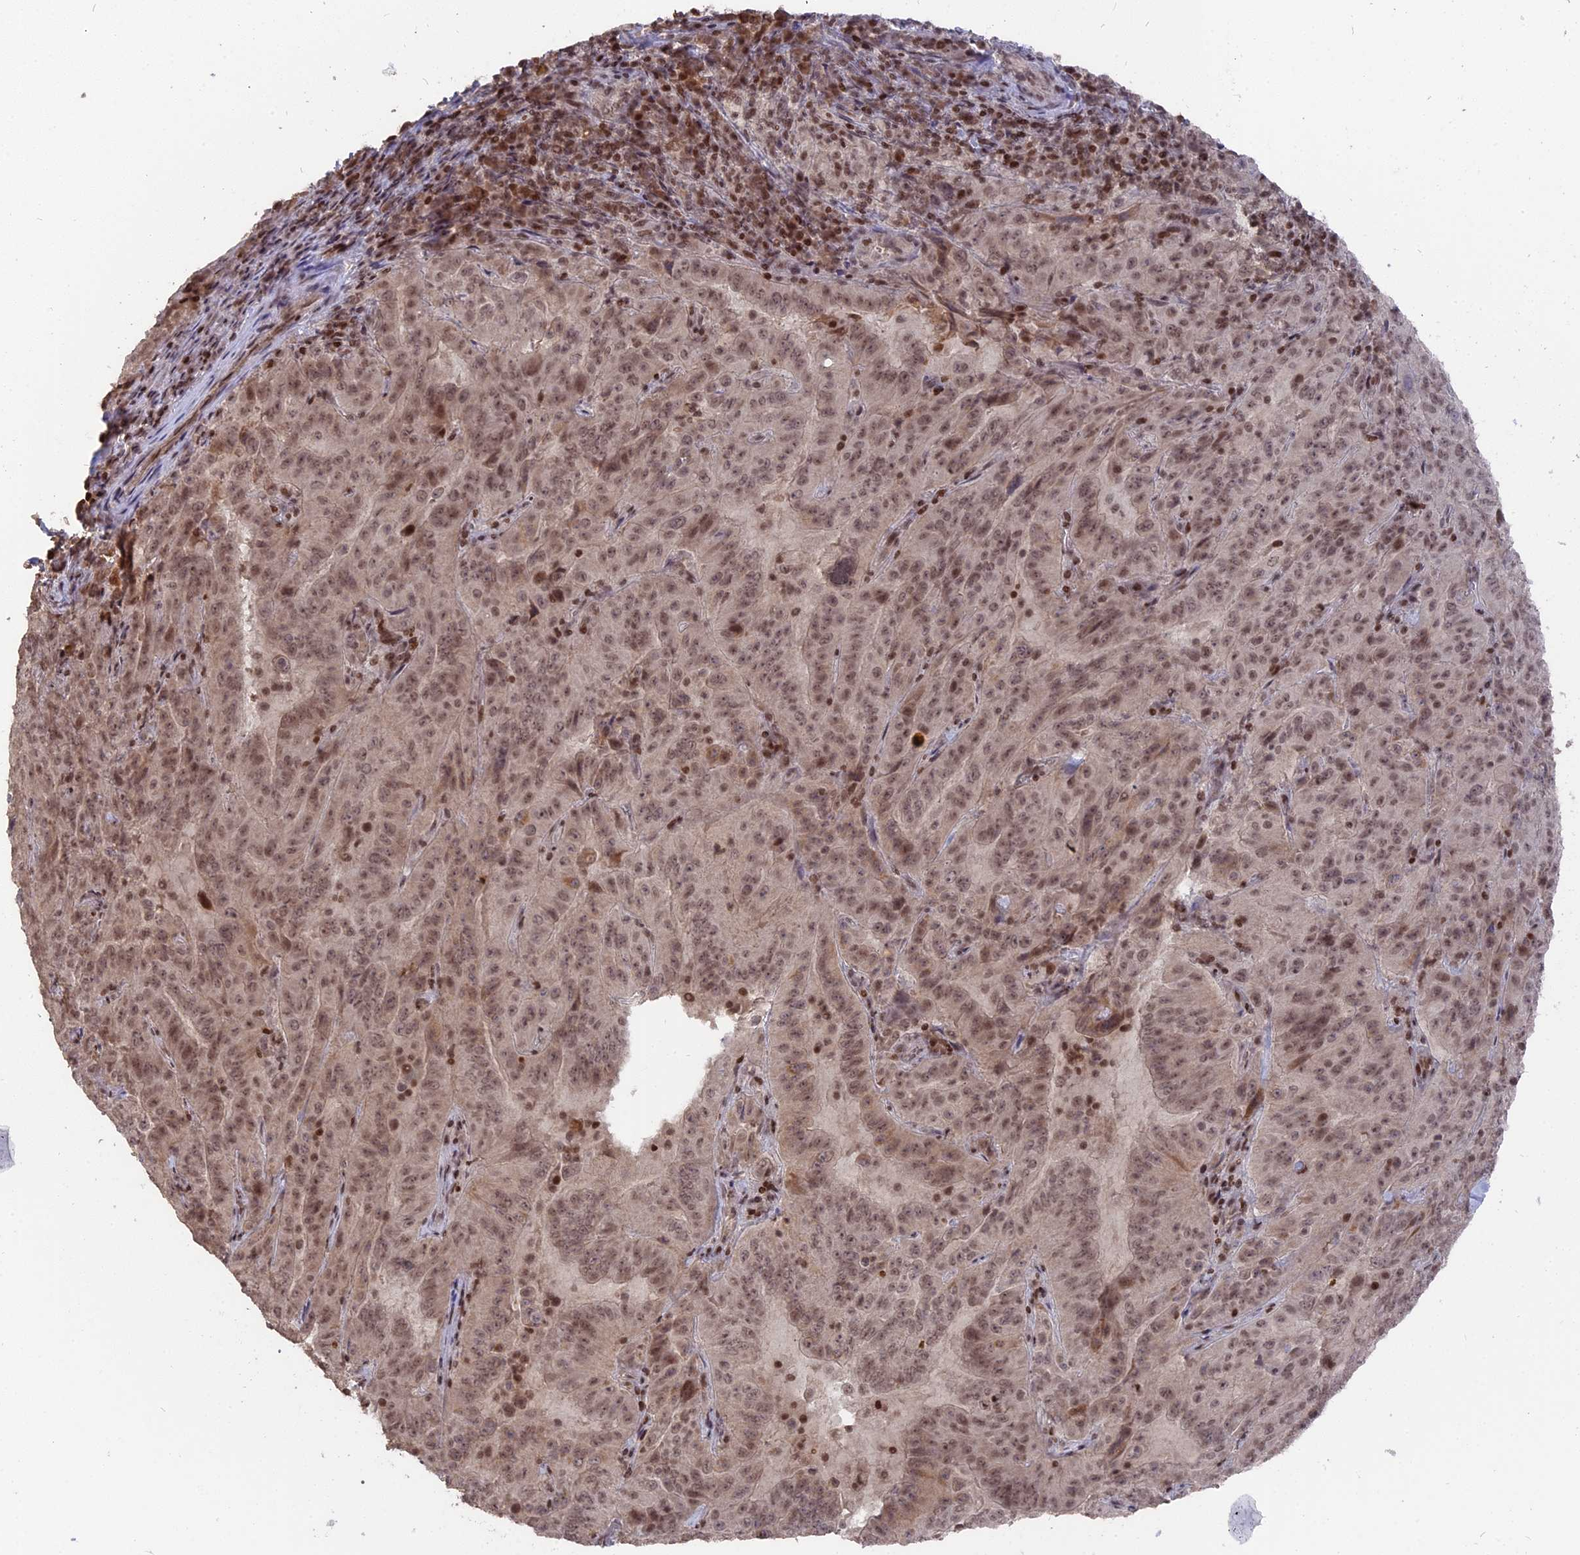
{"staining": {"intensity": "moderate", "quantity": ">75%", "location": "nuclear"}, "tissue": "pancreatic cancer", "cell_type": "Tumor cells", "image_type": "cancer", "snomed": [{"axis": "morphology", "description": "Adenocarcinoma, NOS"}, {"axis": "topography", "description": "Pancreas"}], "caption": "Brown immunohistochemical staining in human pancreatic cancer reveals moderate nuclear expression in approximately >75% of tumor cells. (IHC, brightfield microscopy, high magnification).", "gene": "NR1H3", "patient": {"sex": "male", "age": 63}}